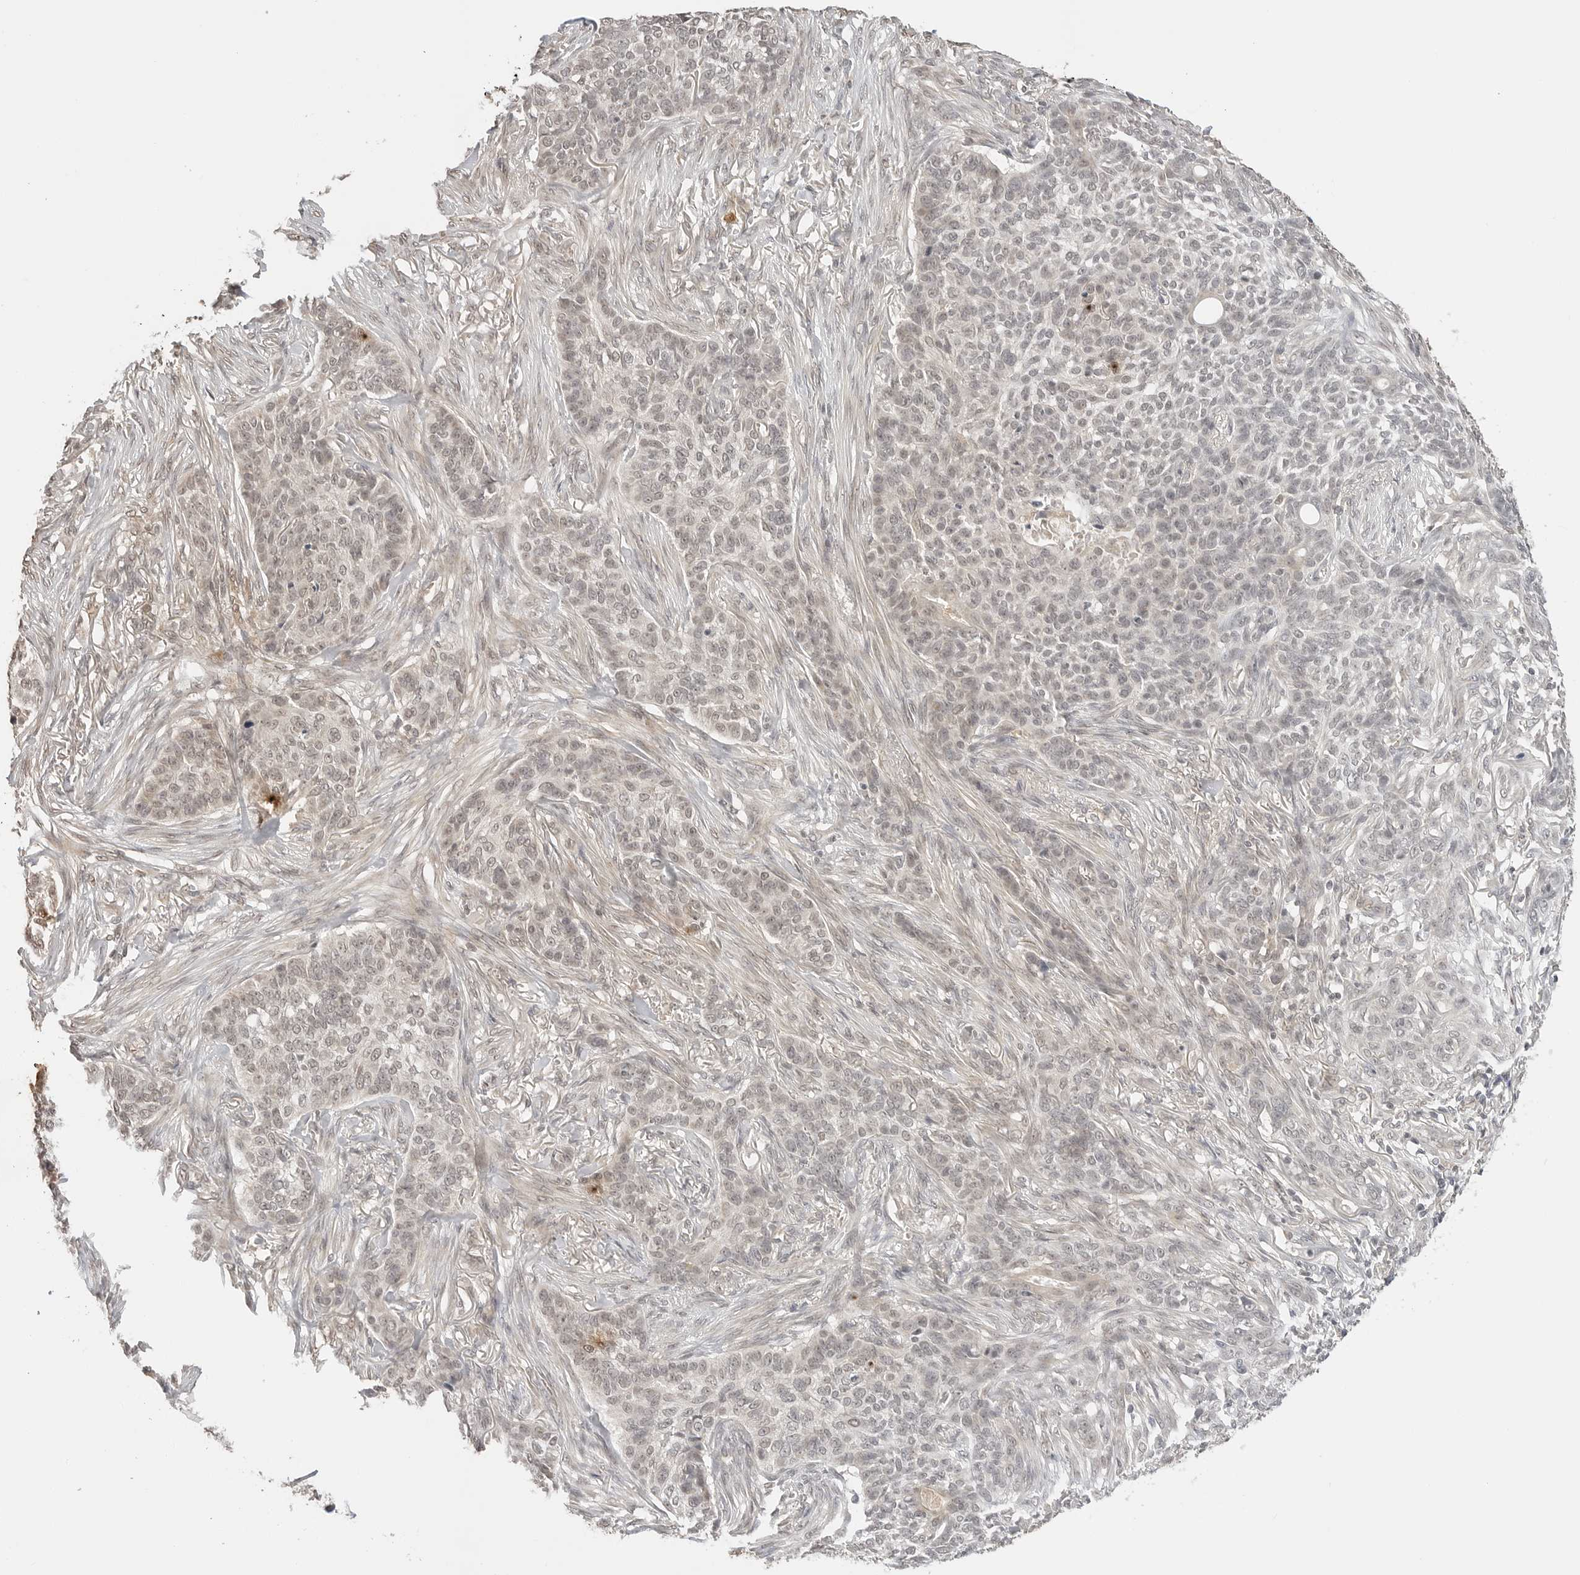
{"staining": {"intensity": "negative", "quantity": "none", "location": "none"}, "tissue": "skin cancer", "cell_type": "Tumor cells", "image_type": "cancer", "snomed": [{"axis": "morphology", "description": "Basal cell carcinoma"}, {"axis": "topography", "description": "Skin"}], "caption": "Human skin cancer (basal cell carcinoma) stained for a protein using immunohistochemistry demonstrates no staining in tumor cells.", "gene": "GPR34", "patient": {"sex": "male", "age": 85}}